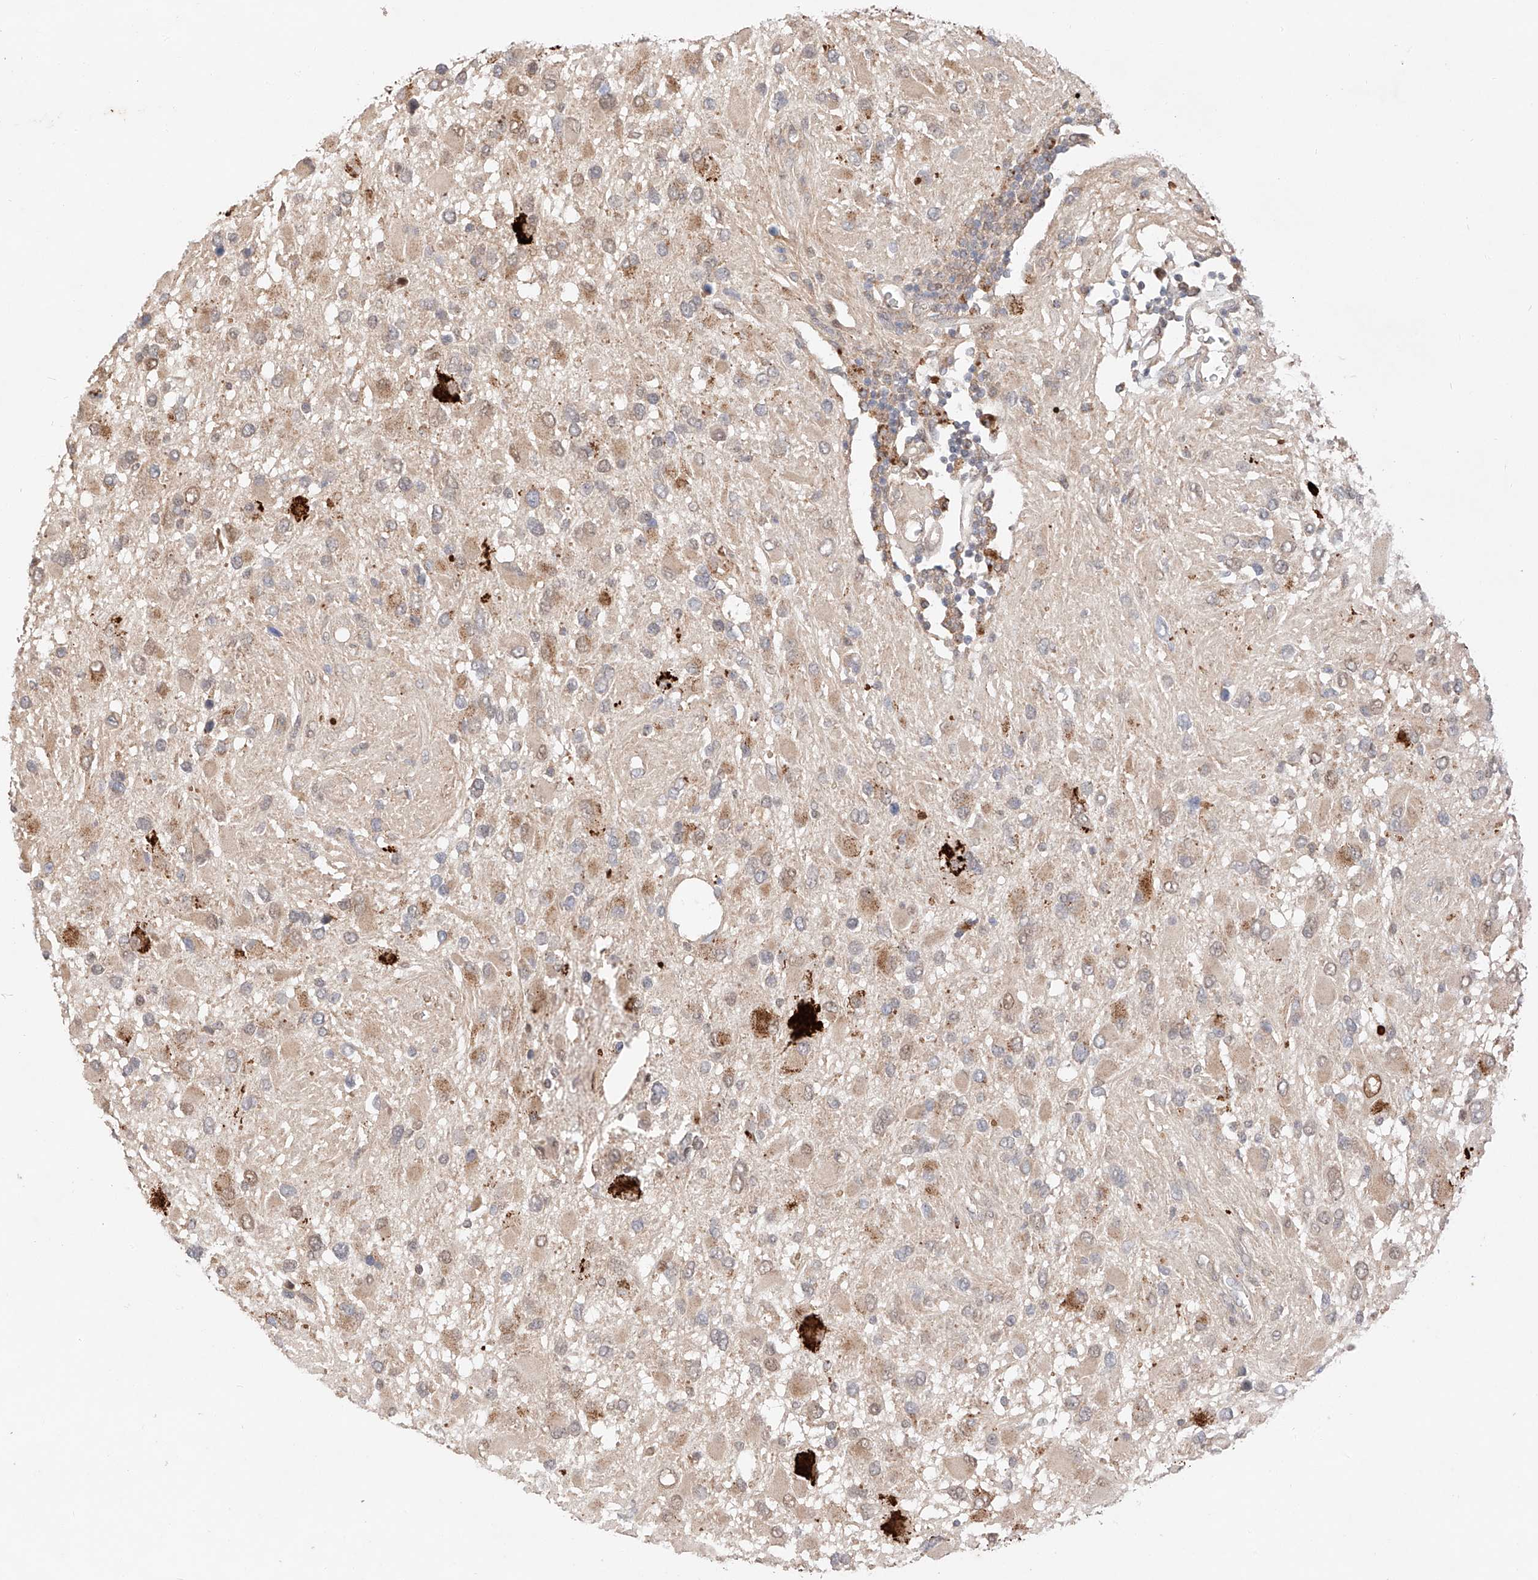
{"staining": {"intensity": "weak", "quantity": ">75%", "location": "cytoplasmic/membranous"}, "tissue": "glioma", "cell_type": "Tumor cells", "image_type": "cancer", "snomed": [{"axis": "morphology", "description": "Glioma, malignant, High grade"}, {"axis": "topography", "description": "Brain"}], "caption": "Protein staining of glioma tissue displays weak cytoplasmic/membranous positivity in approximately >75% of tumor cells.", "gene": "GCNT1", "patient": {"sex": "male", "age": 53}}